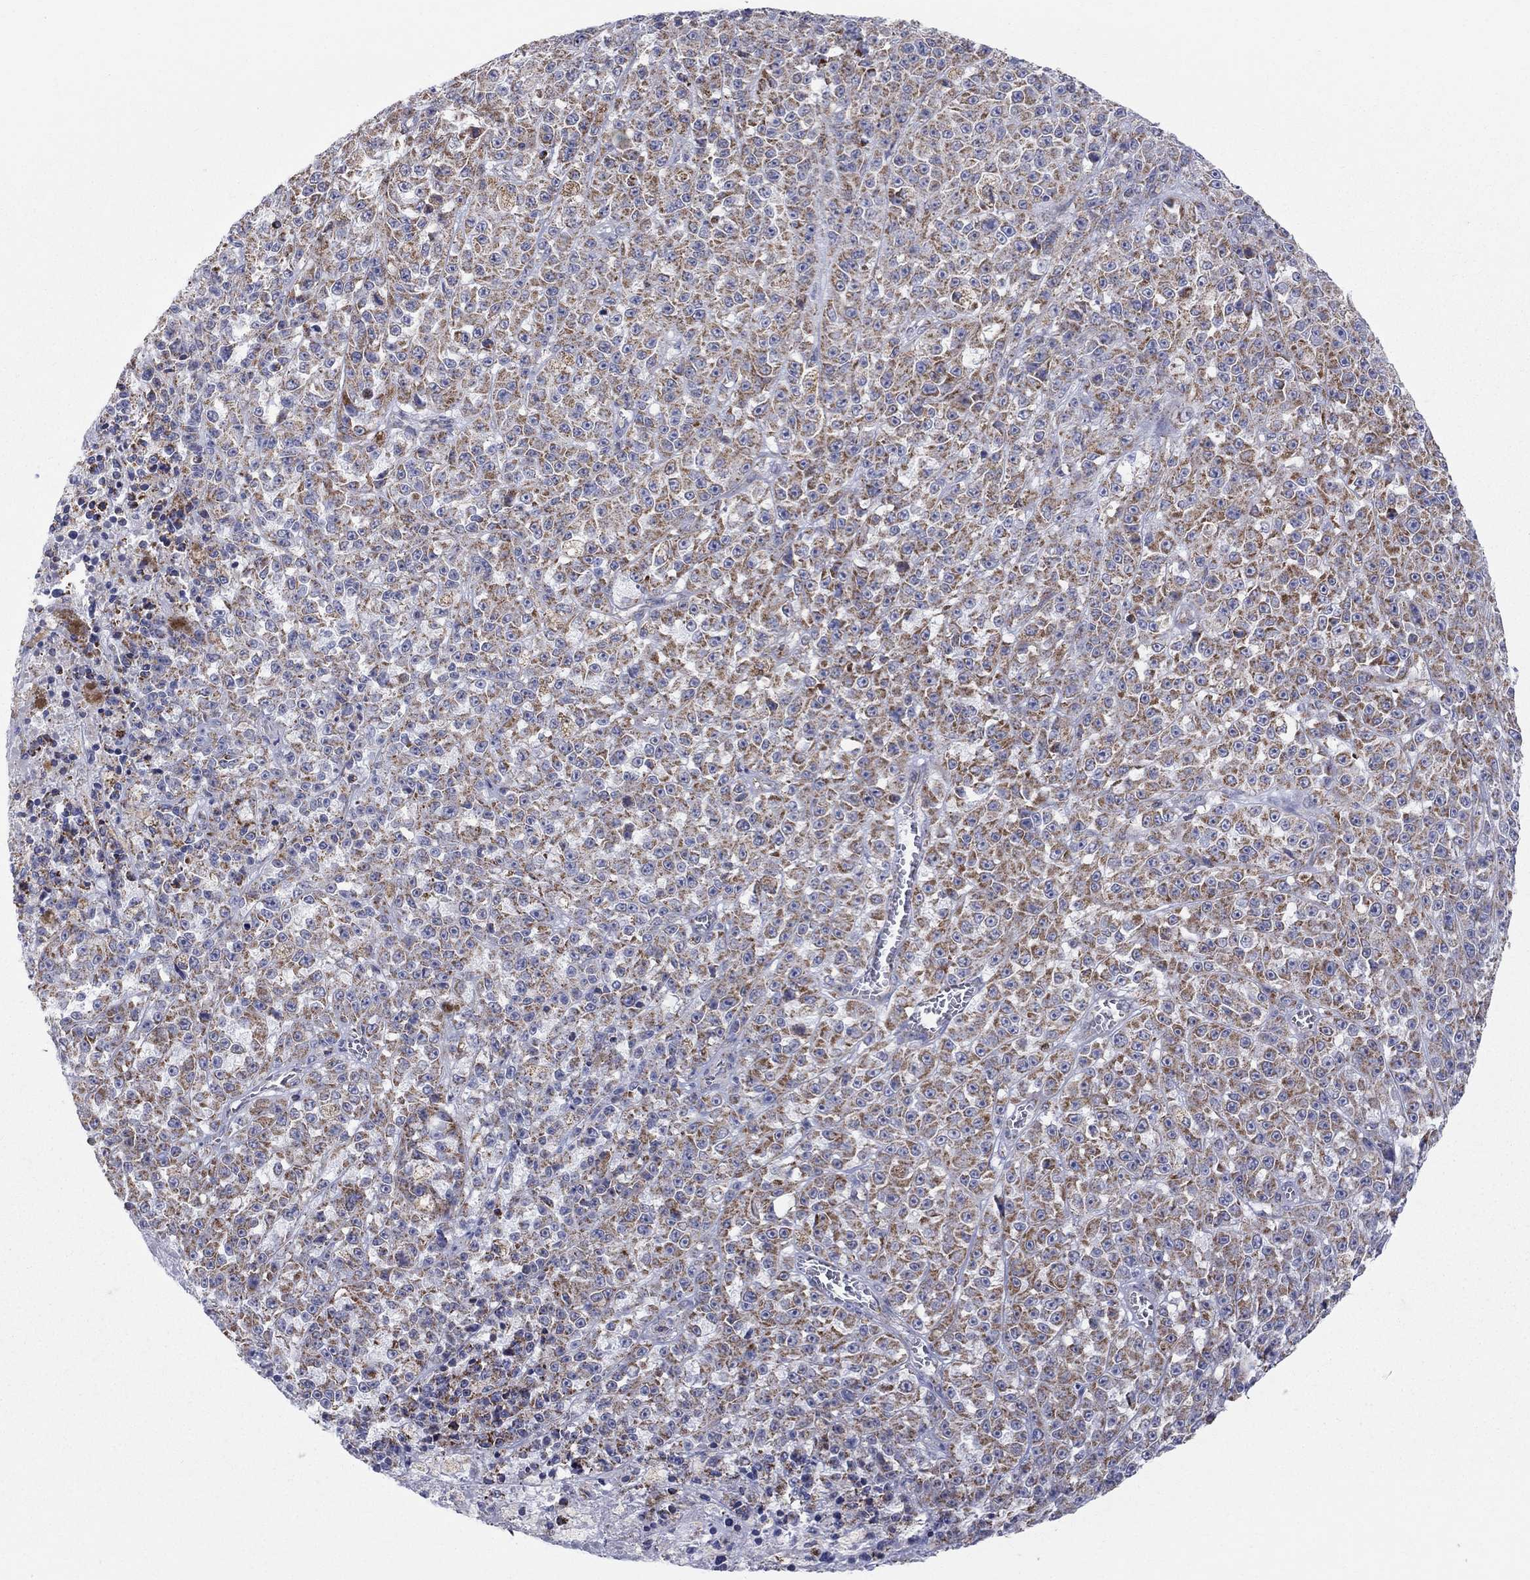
{"staining": {"intensity": "strong", "quantity": ">75%", "location": "cytoplasmic/membranous"}, "tissue": "melanoma", "cell_type": "Tumor cells", "image_type": "cancer", "snomed": [{"axis": "morphology", "description": "Malignant melanoma, NOS"}, {"axis": "topography", "description": "Skin"}], "caption": "Malignant melanoma stained with a protein marker displays strong staining in tumor cells.", "gene": "KISS1R", "patient": {"sex": "female", "age": 58}}